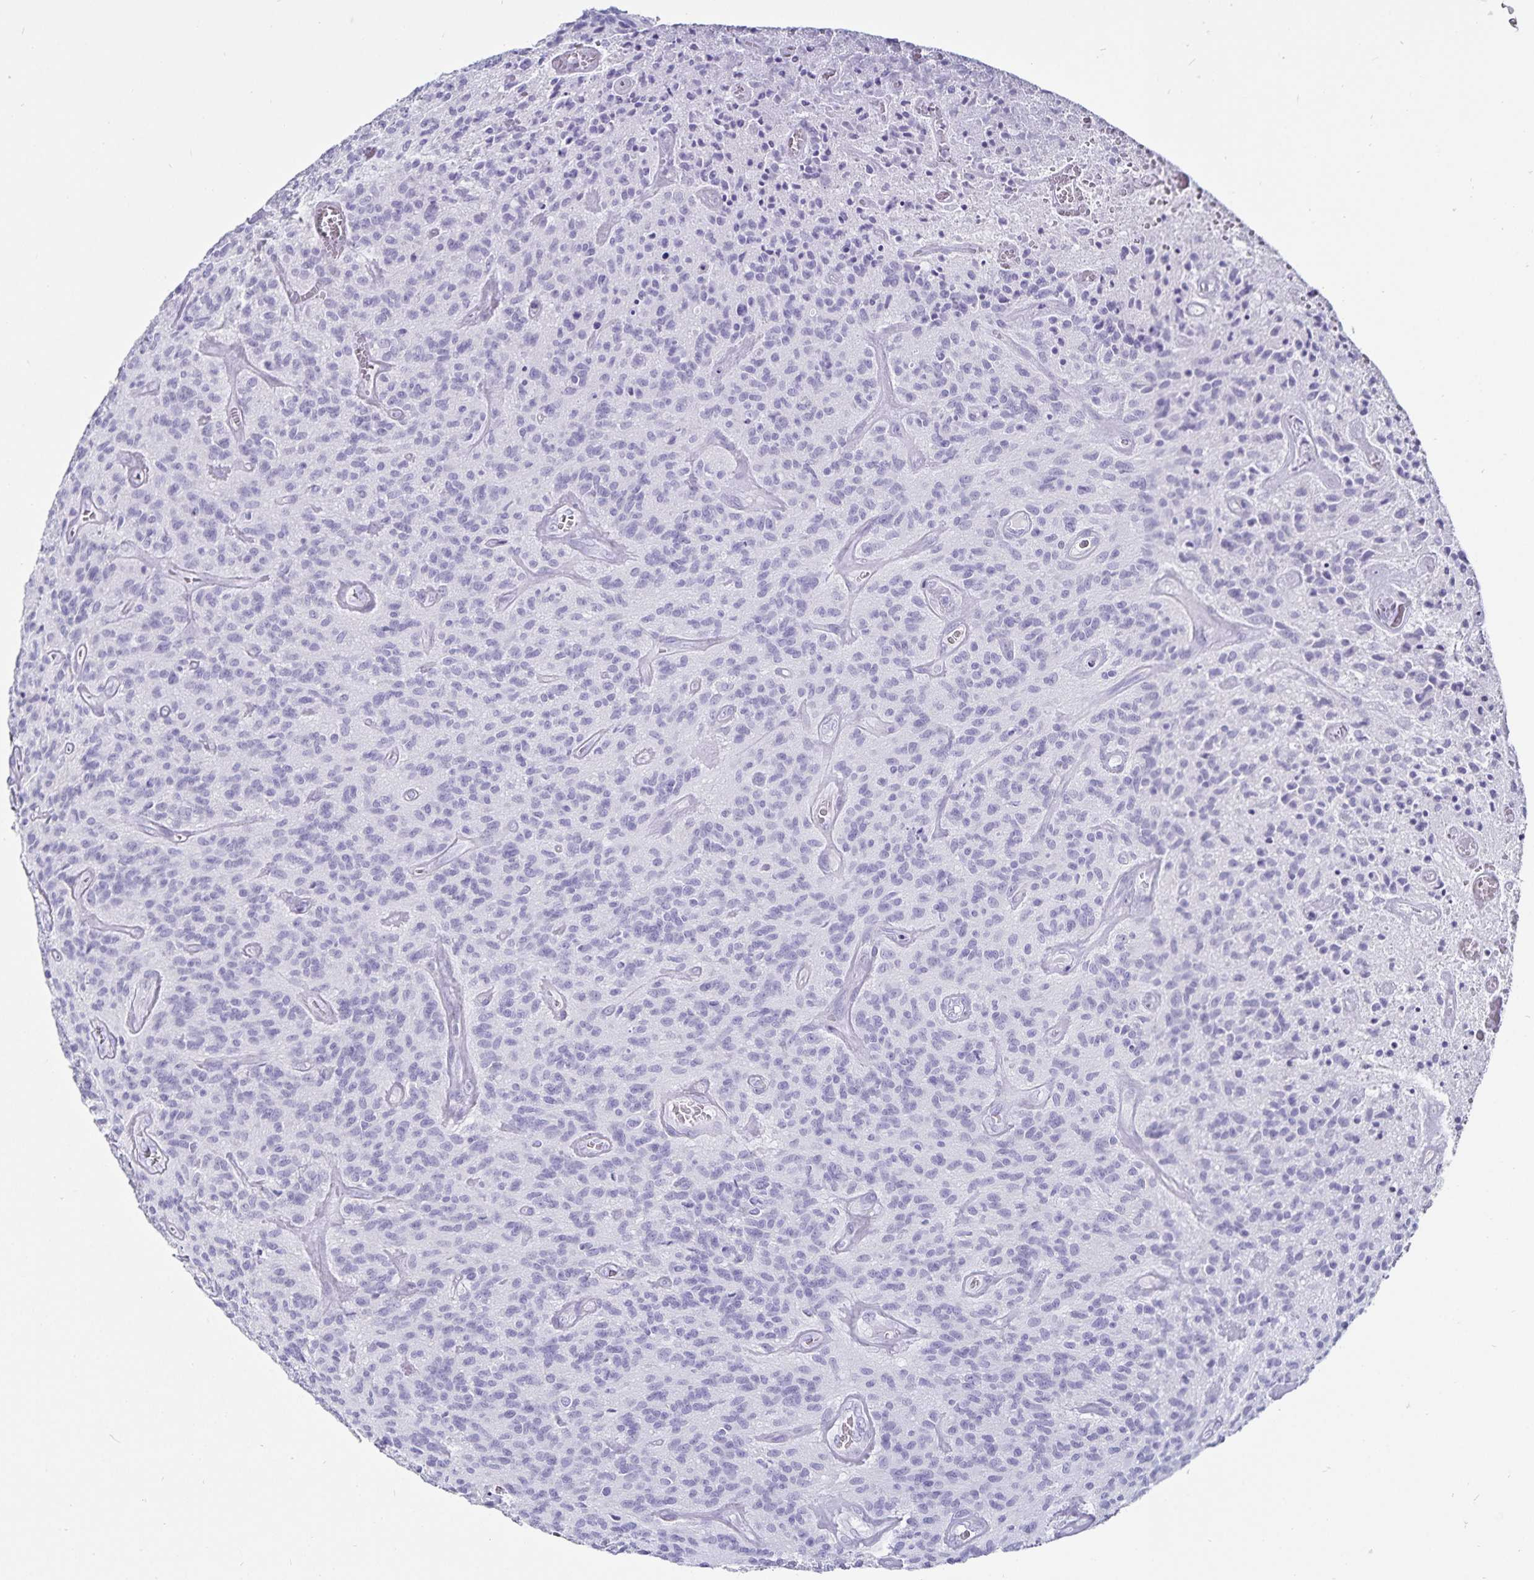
{"staining": {"intensity": "negative", "quantity": "none", "location": "none"}, "tissue": "glioma", "cell_type": "Tumor cells", "image_type": "cancer", "snomed": [{"axis": "morphology", "description": "Glioma, malignant, High grade"}, {"axis": "topography", "description": "Brain"}], "caption": "Malignant glioma (high-grade) was stained to show a protein in brown. There is no significant positivity in tumor cells. (Brightfield microscopy of DAB immunohistochemistry (IHC) at high magnification).", "gene": "DEFA6", "patient": {"sex": "male", "age": 76}}